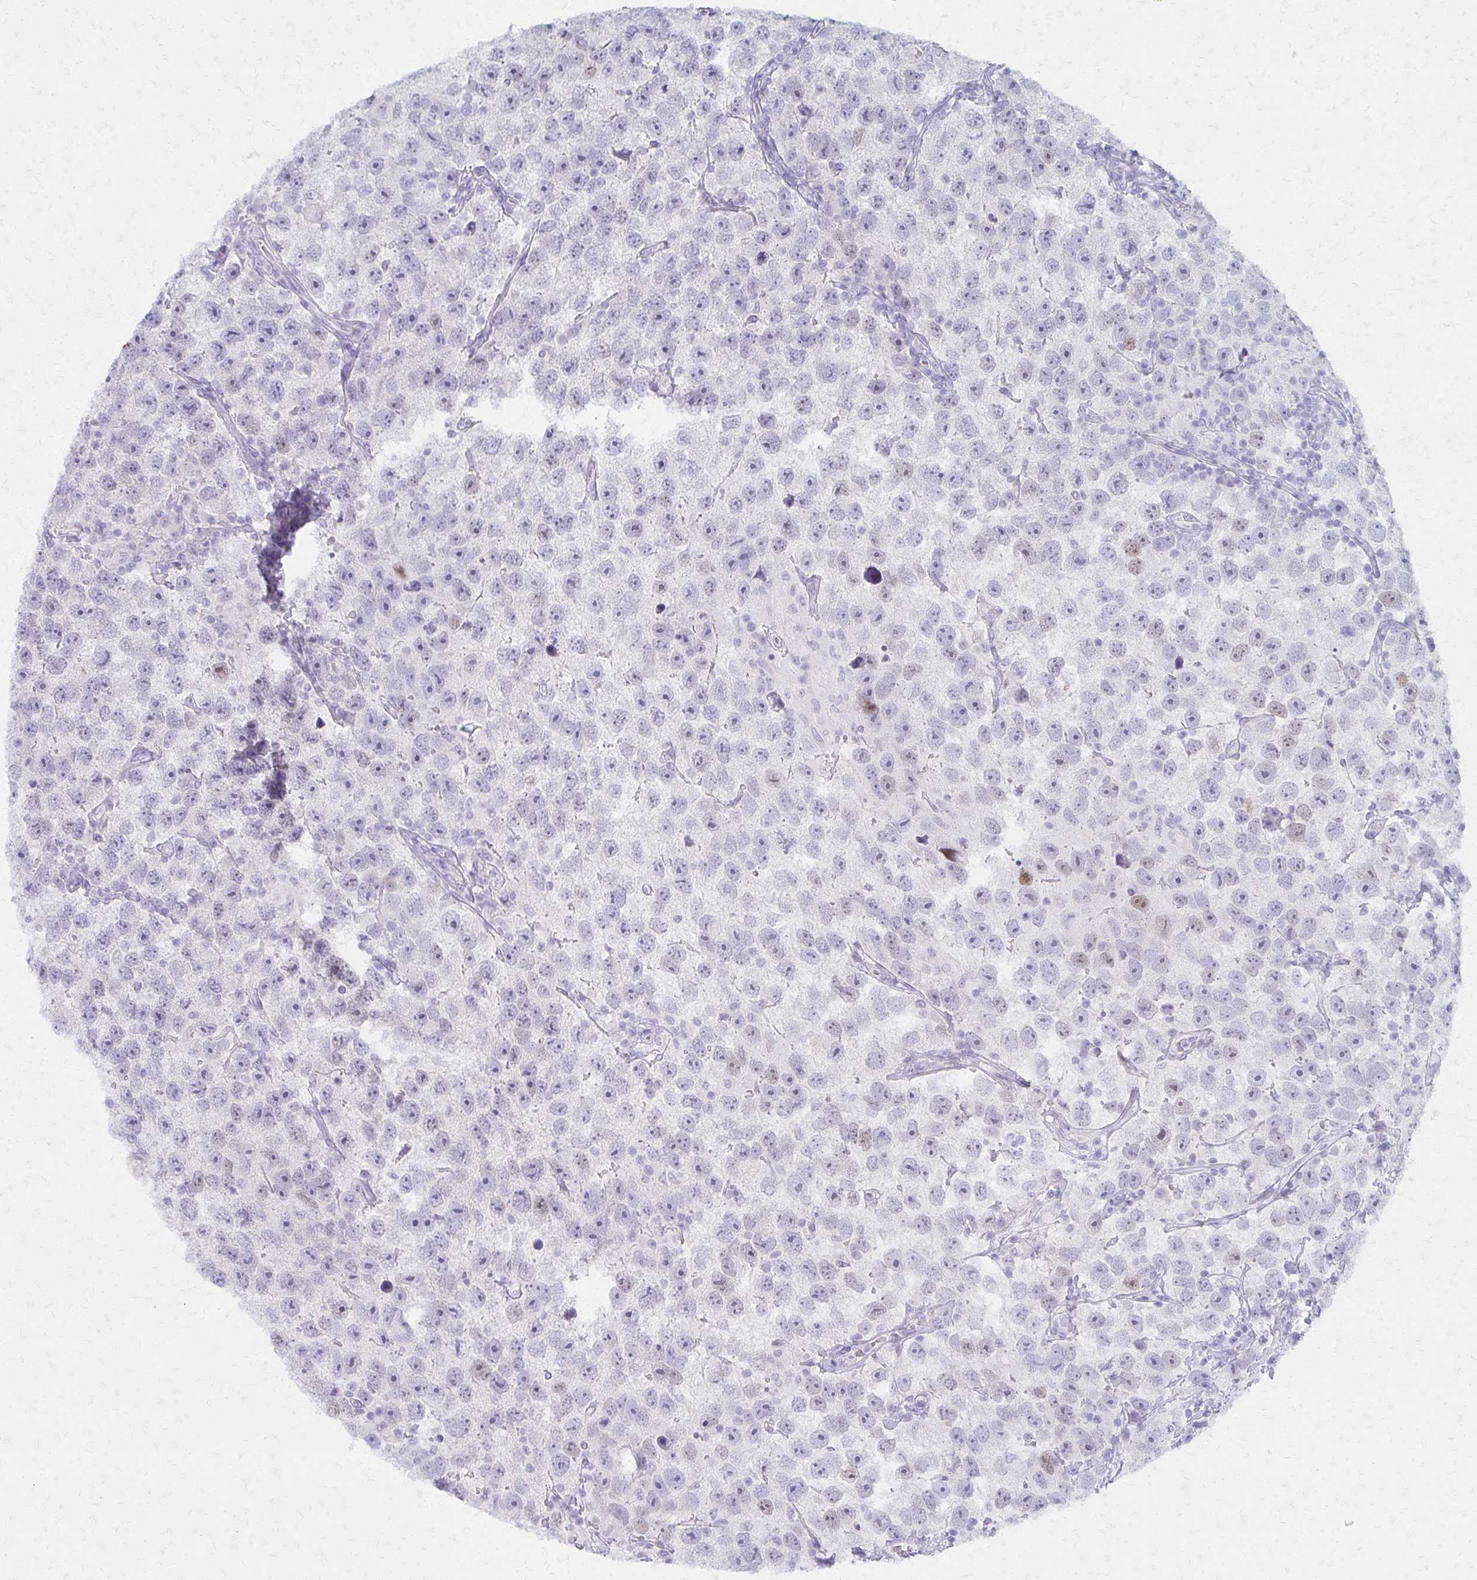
{"staining": {"intensity": "weak", "quantity": "<25%", "location": "nuclear"}, "tissue": "testis cancer", "cell_type": "Tumor cells", "image_type": "cancer", "snomed": [{"axis": "morphology", "description": "Seminoma, NOS"}, {"axis": "topography", "description": "Testis"}], "caption": "DAB immunohistochemical staining of human testis cancer (seminoma) displays no significant staining in tumor cells.", "gene": "MORC4", "patient": {"sex": "male", "age": 26}}